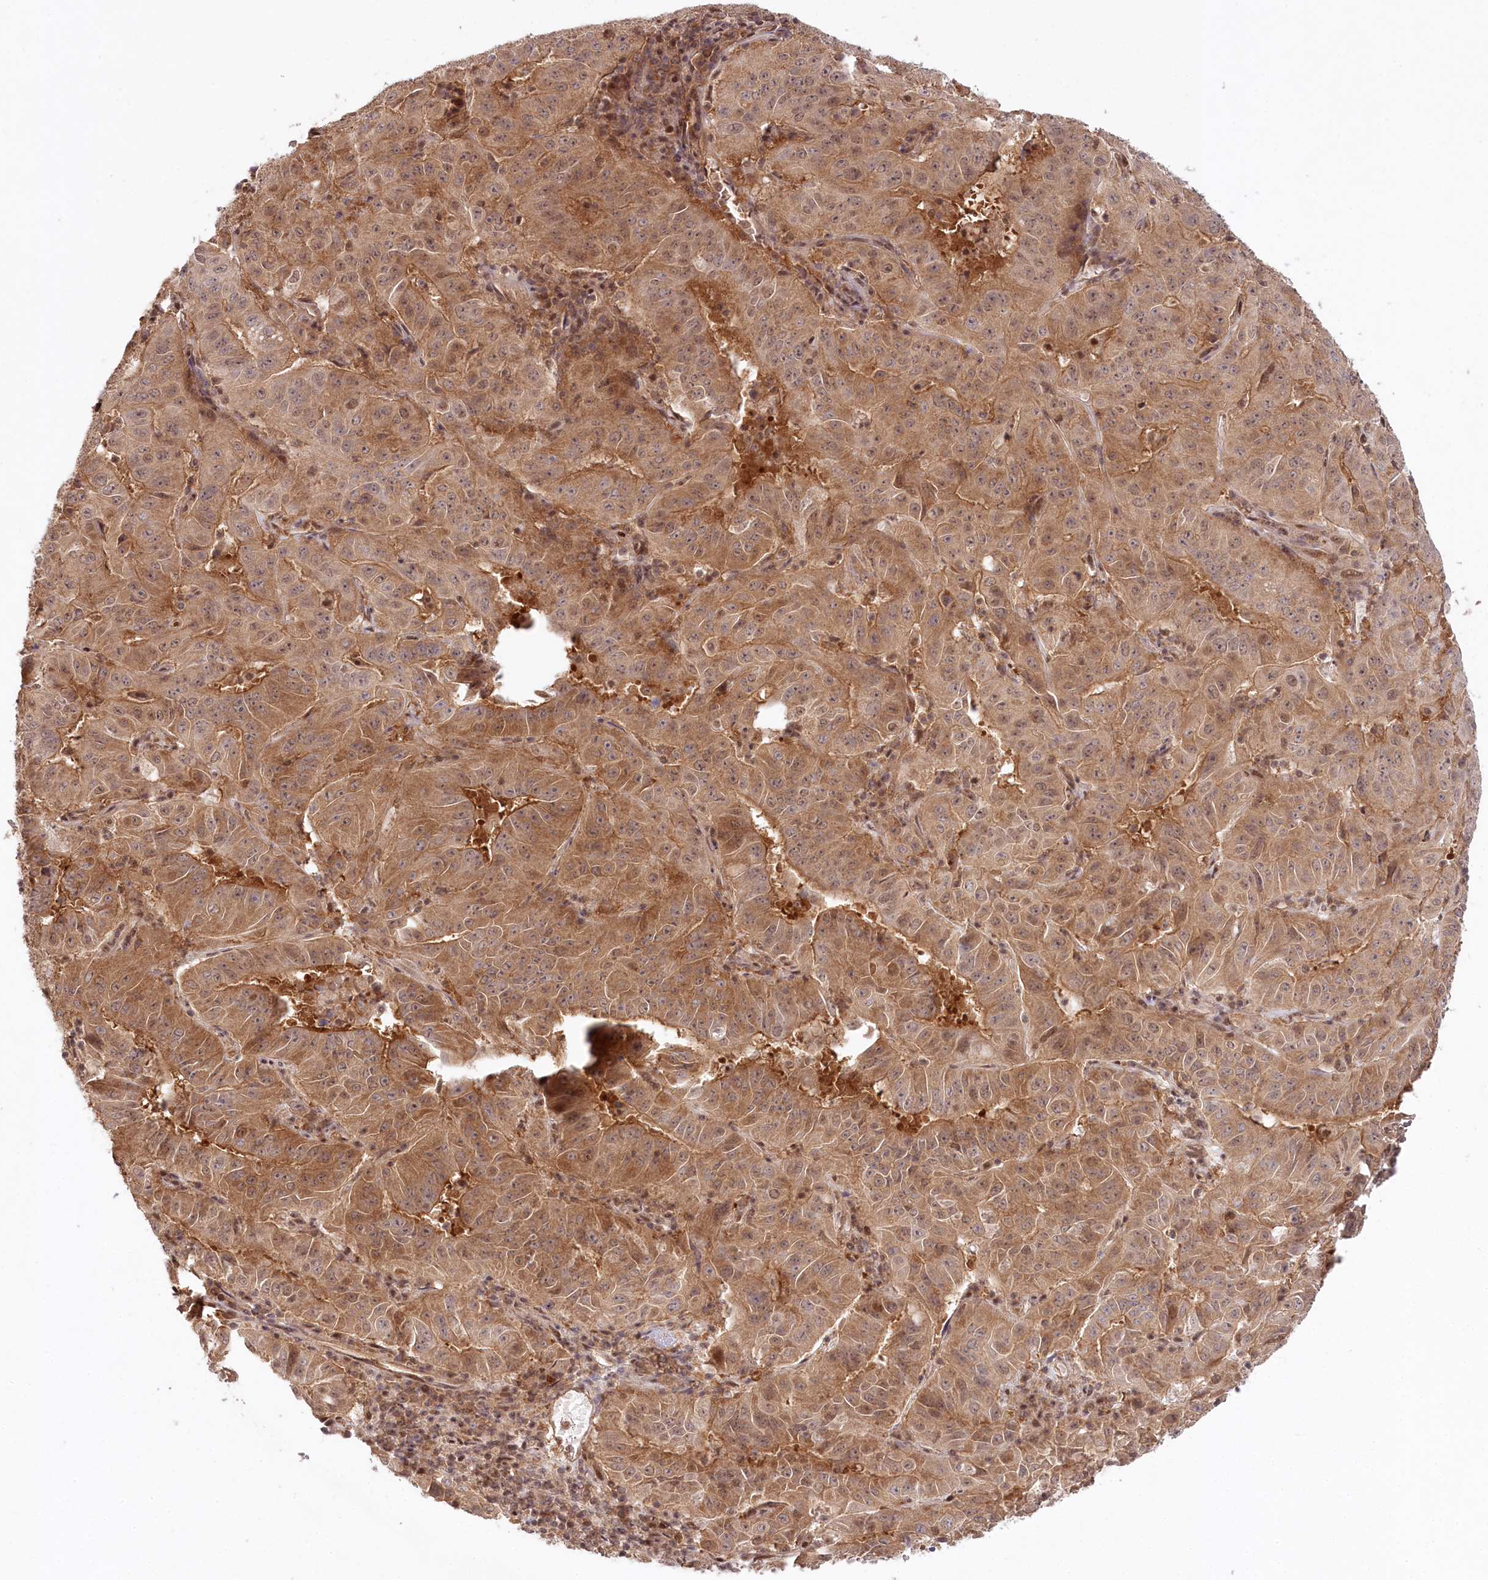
{"staining": {"intensity": "moderate", "quantity": ">75%", "location": "cytoplasmic/membranous,nuclear"}, "tissue": "pancreatic cancer", "cell_type": "Tumor cells", "image_type": "cancer", "snomed": [{"axis": "morphology", "description": "Adenocarcinoma, NOS"}, {"axis": "topography", "description": "Pancreas"}], "caption": "DAB (3,3'-diaminobenzidine) immunohistochemical staining of pancreatic cancer (adenocarcinoma) demonstrates moderate cytoplasmic/membranous and nuclear protein expression in about >75% of tumor cells.", "gene": "CCDC65", "patient": {"sex": "male", "age": 63}}